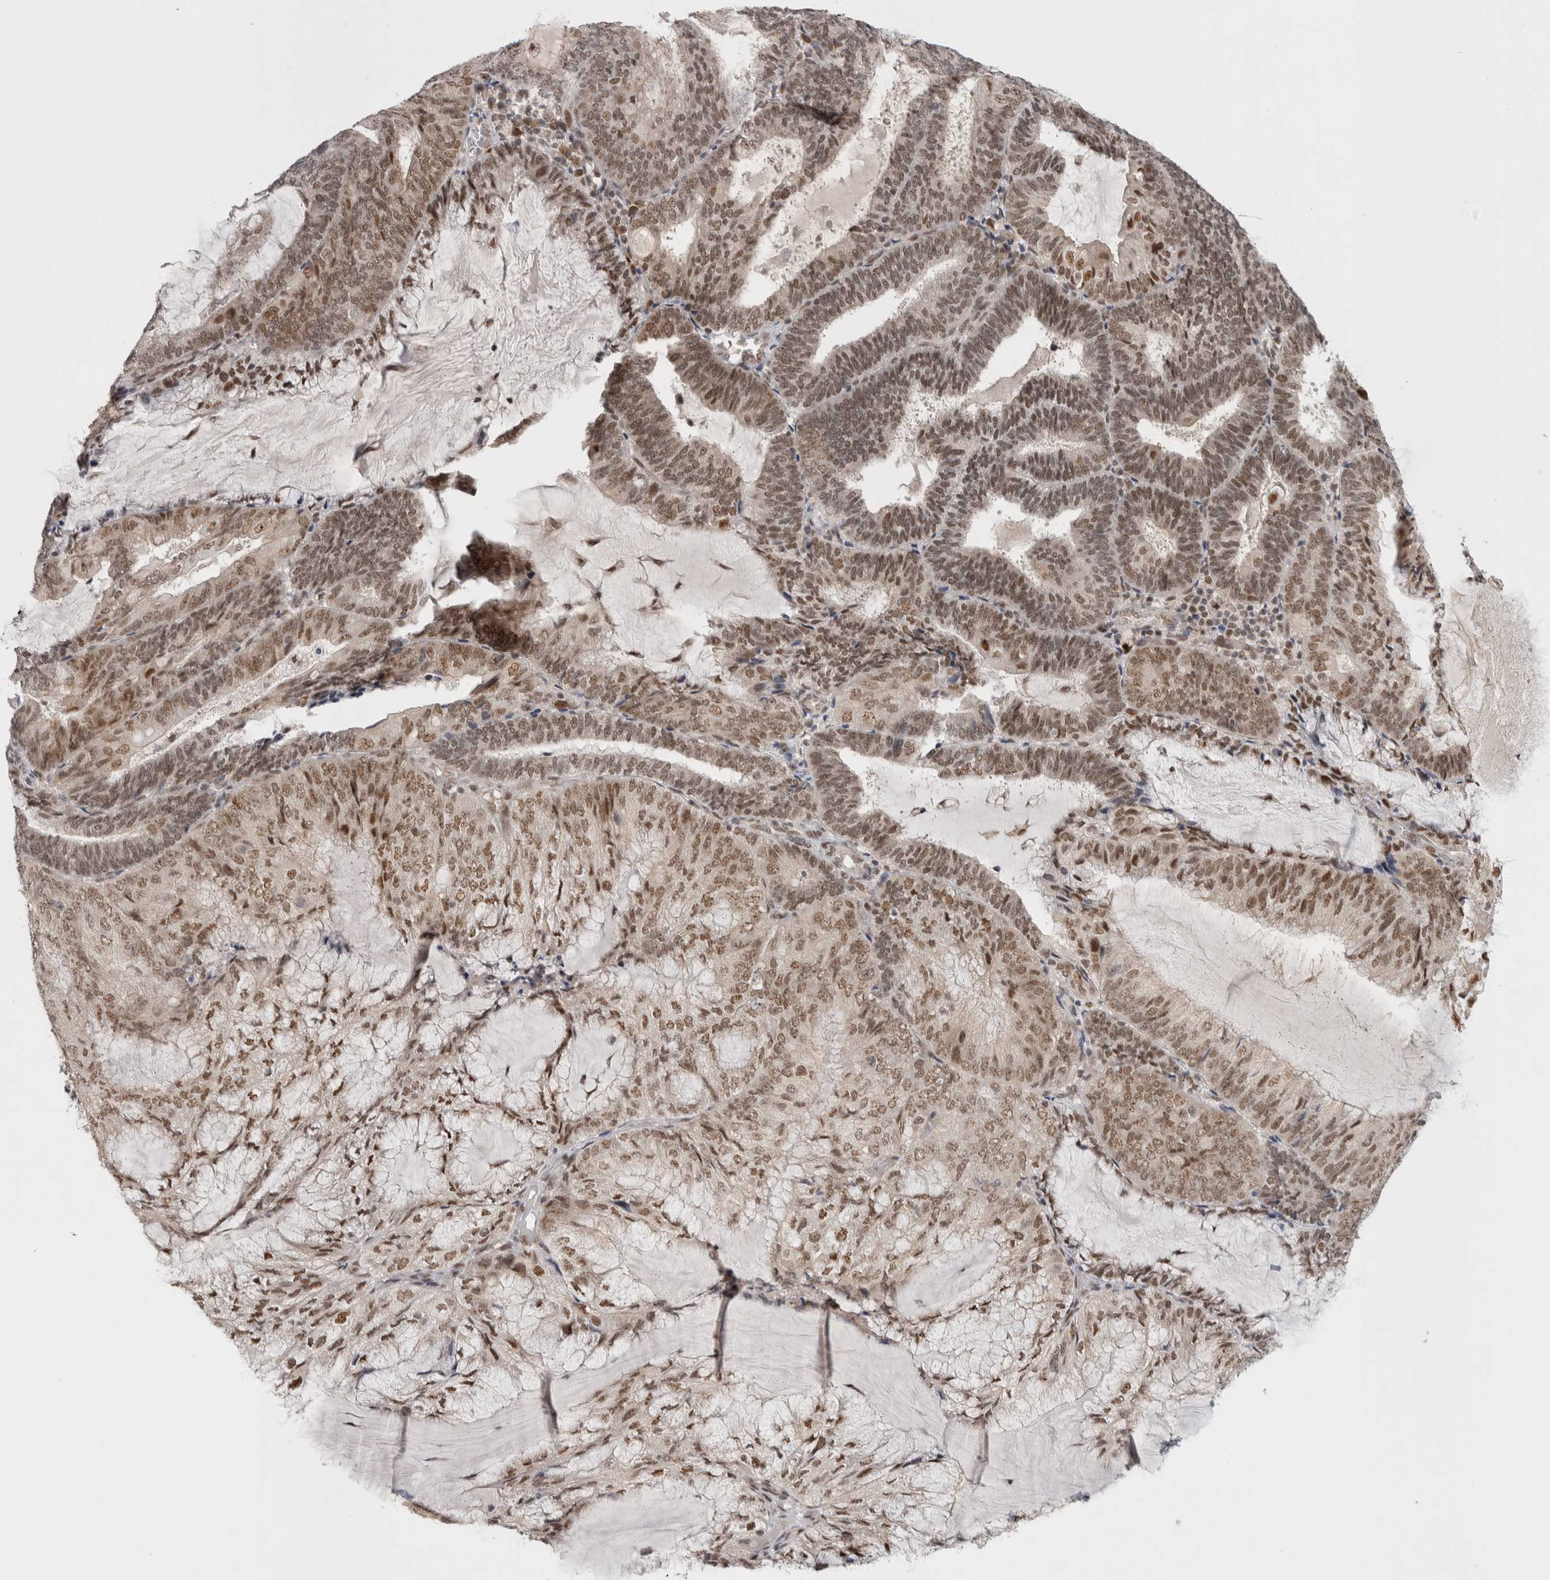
{"staining": {"intensity": "weak", "quantity": ">75%", "location": "nuclear"}, "tissue": "endometrial cancer", "cell_type": "Tumor cells", "image_type": "cancer", "snomed": [{"axis": "morphology", "description": "Adenocarcinoma, NOS"}, {"axis": "topography", "description": "Endometrium"}], "caption": "Endometrial adenocarcinoma stained with a brown dye exhibits weak nuclear positive staining in approximately >75% of tumor cells.", "gene": "HESX1", "patient": {"sex": "female", "age": 81}}